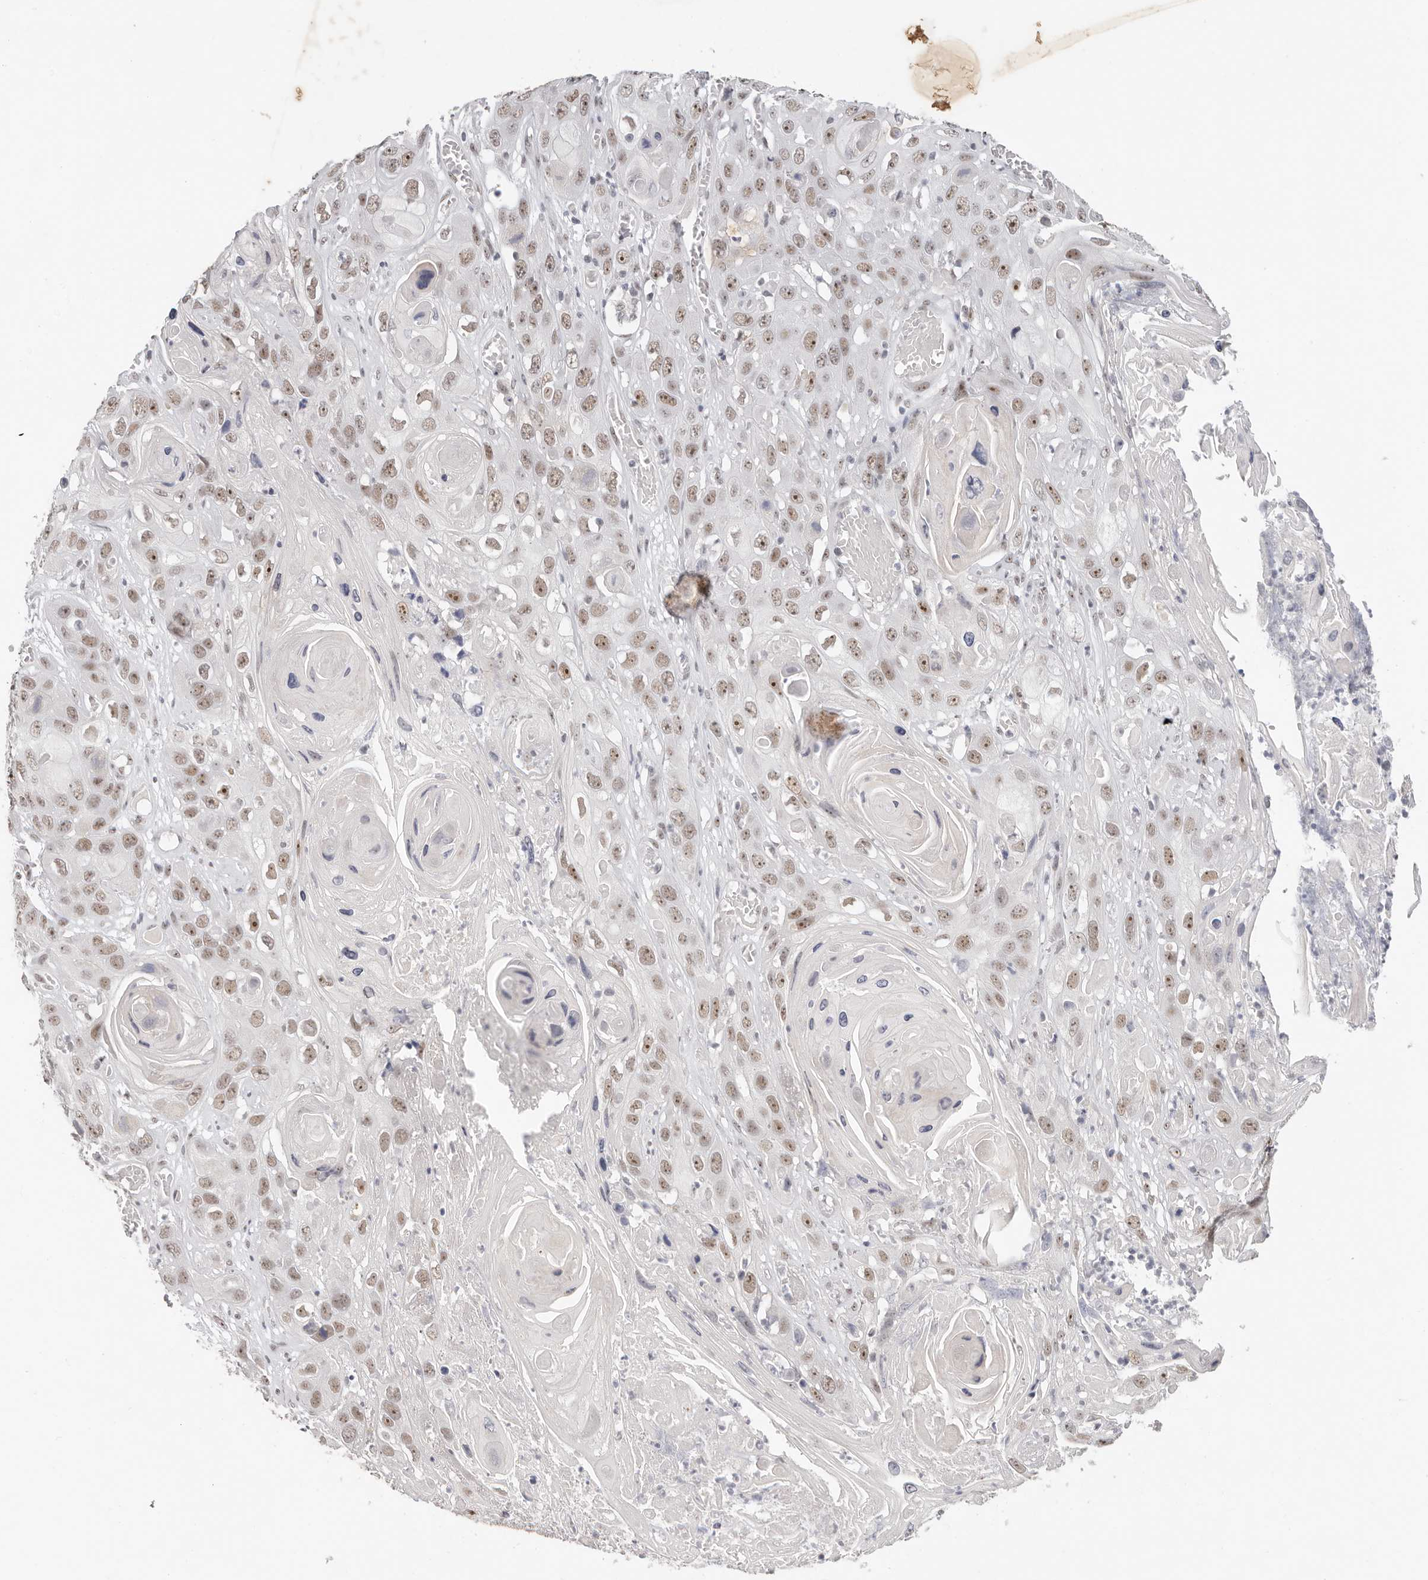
{"staining": {"intensity": "moderate", "quantity": ">75%", "location": "nuclear"}, "tissue": "skin cancer", "cell_type": "Tumor cells", "image_type": "cancer", "snomed": [{"axis": "morphology", "description": "Squamous cell carcinoma, NOS"}, {"axis": "topography", "description": "Skin"}], "caption": "Human skin squamous cell carcinoma stained for a protein (brown) displays moderate nuclear positive positivity in about >75% of tumor cells.", "gene": "LARP7", "patient": {"sex": "male", "age": 55}}